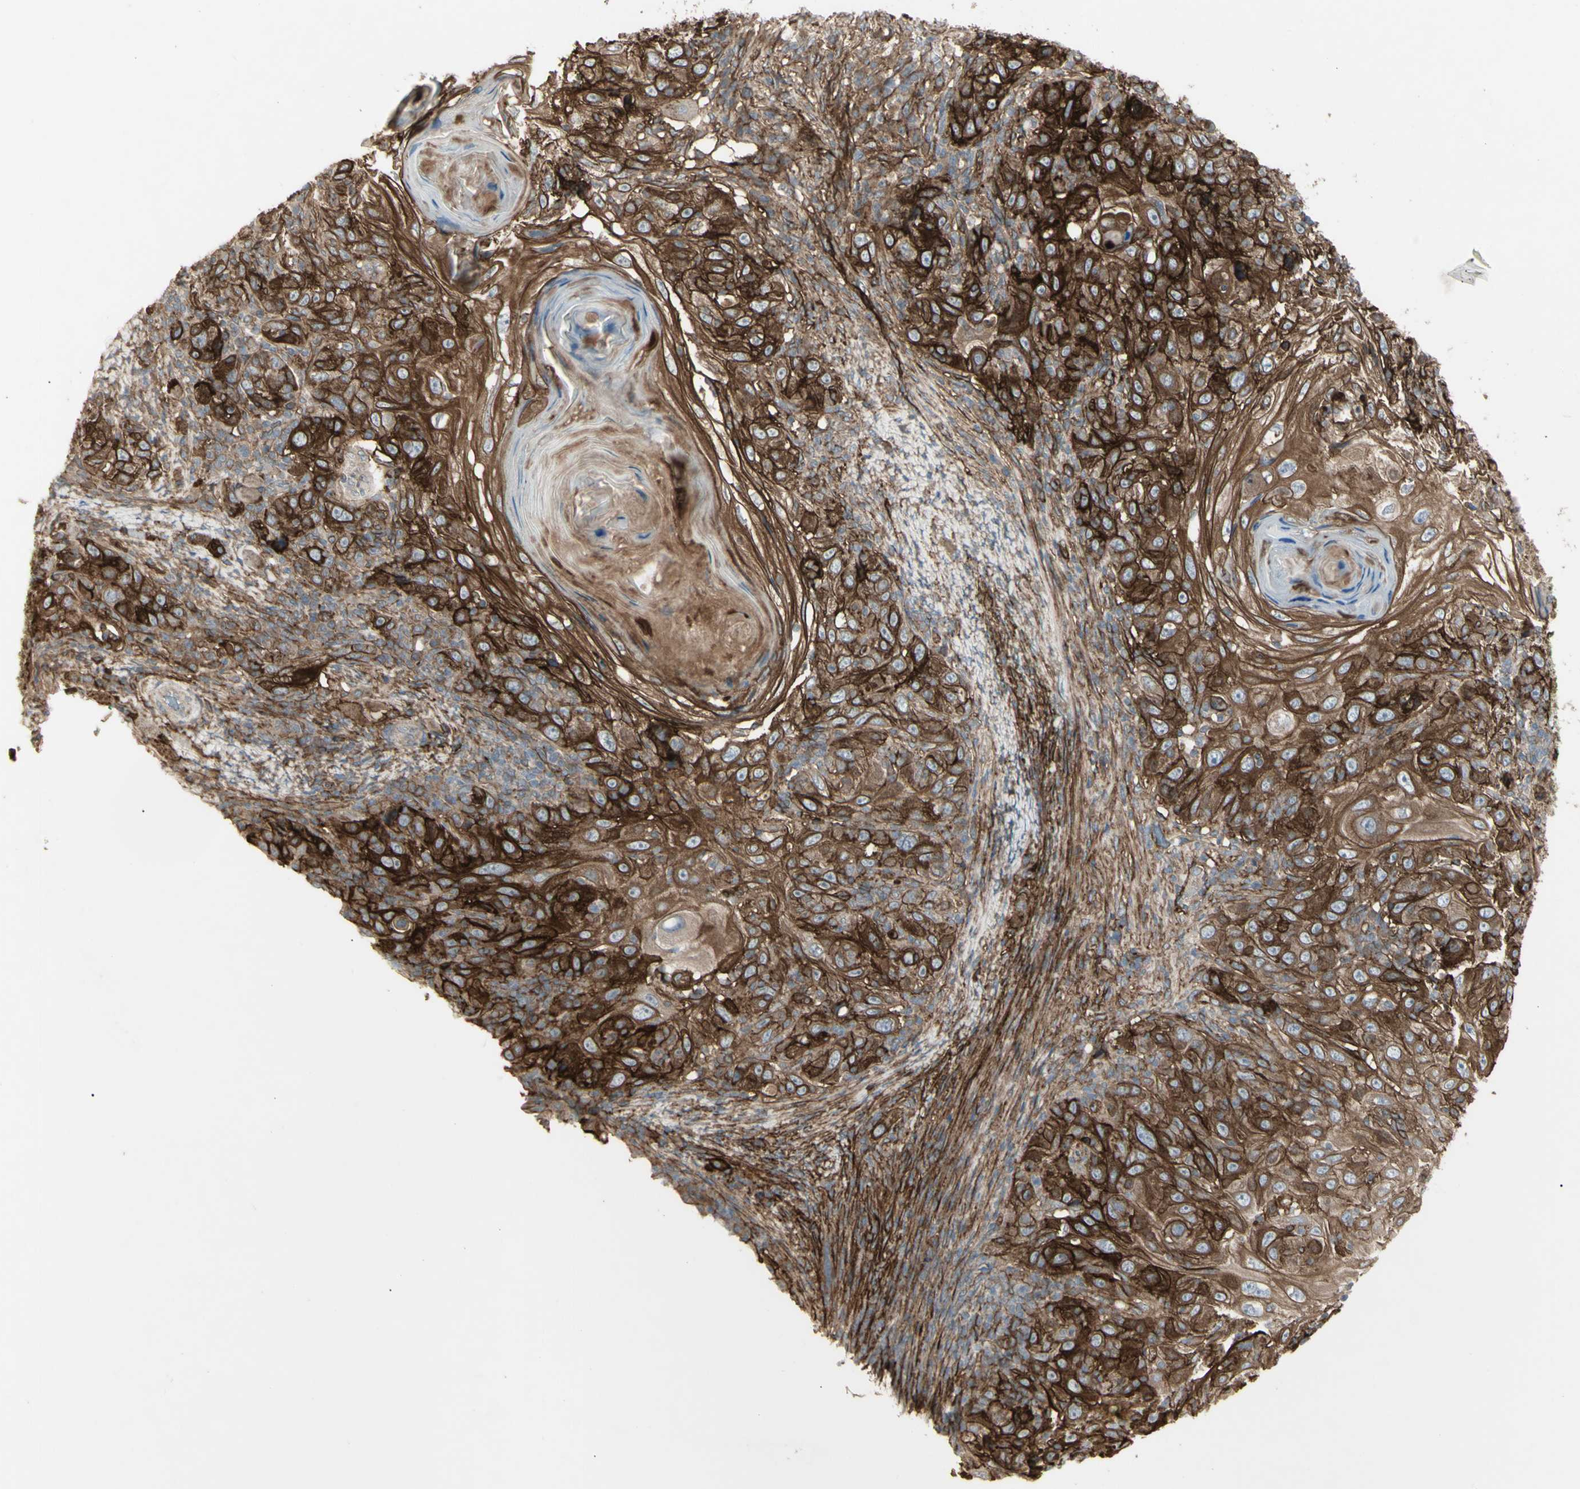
{"staining": {"intensity": "strong", "quantity": ">75%", "location": "cytoplasmic/membranous"}, "tissue": "skin cancer", "cell_type": "Tumor cells", "image_type": "cancer", "snomed": [{"axis": "morphology", "description": "Squamous cell carcinoma, NOS"}, {"axis": "topography", "description": "Skin"}], "caption": "Protein staining by immunohistochemistry displays strong cytoplasmic/membranous positivity in about >75% of tumor cells in skin cancer (squamous cell carcinoma). Ihc stains the protein in brown and the nuclei are stained blue.", "gene": "CD276", "patient": {"sex": "female", "age": 88}}